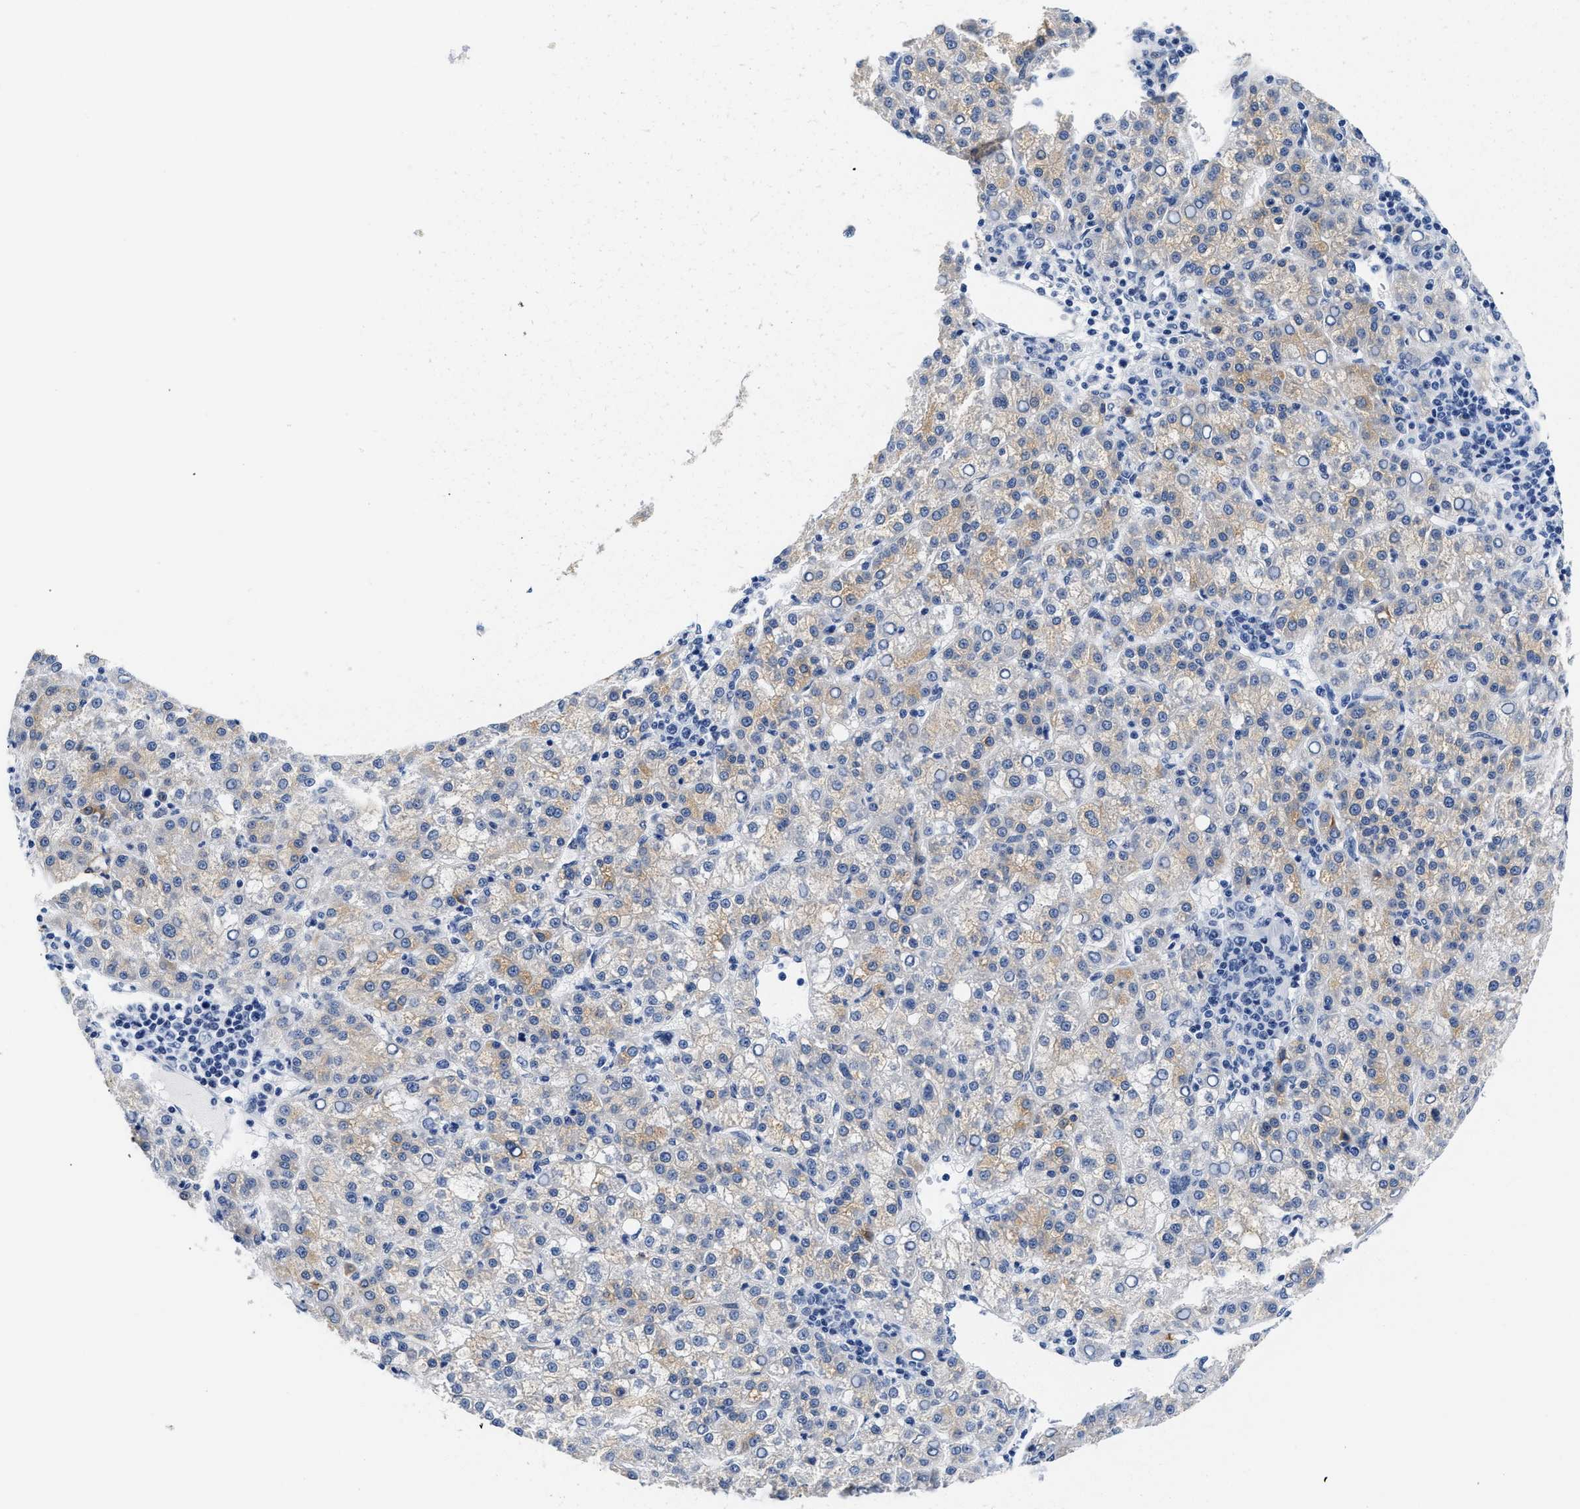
{"staining": {"intensity": "weak", "quantity": "25%-75%", "location": "cytoplasmic/membranous"}, "tissue": "liver cancer", "cell_type": "Tumor cells", "image_type": "cancer", "snomed": [{"axis": "morphology", "description": "Carcinoma, Hepatocellular, NOS"}, {"axis": "topography", "description": "Liver"}], "caption": "A micrograph of liver cancer stained for a protein exhibits weak cytoplasmic/membranous brown staining in tumor cells. (Stains: DAB in brown, nuclei in blue, Microscopy: brightfield microscopy at high magnification).", "gene": "TRIM29", "patient": {"sex": "female", "age": 58}}